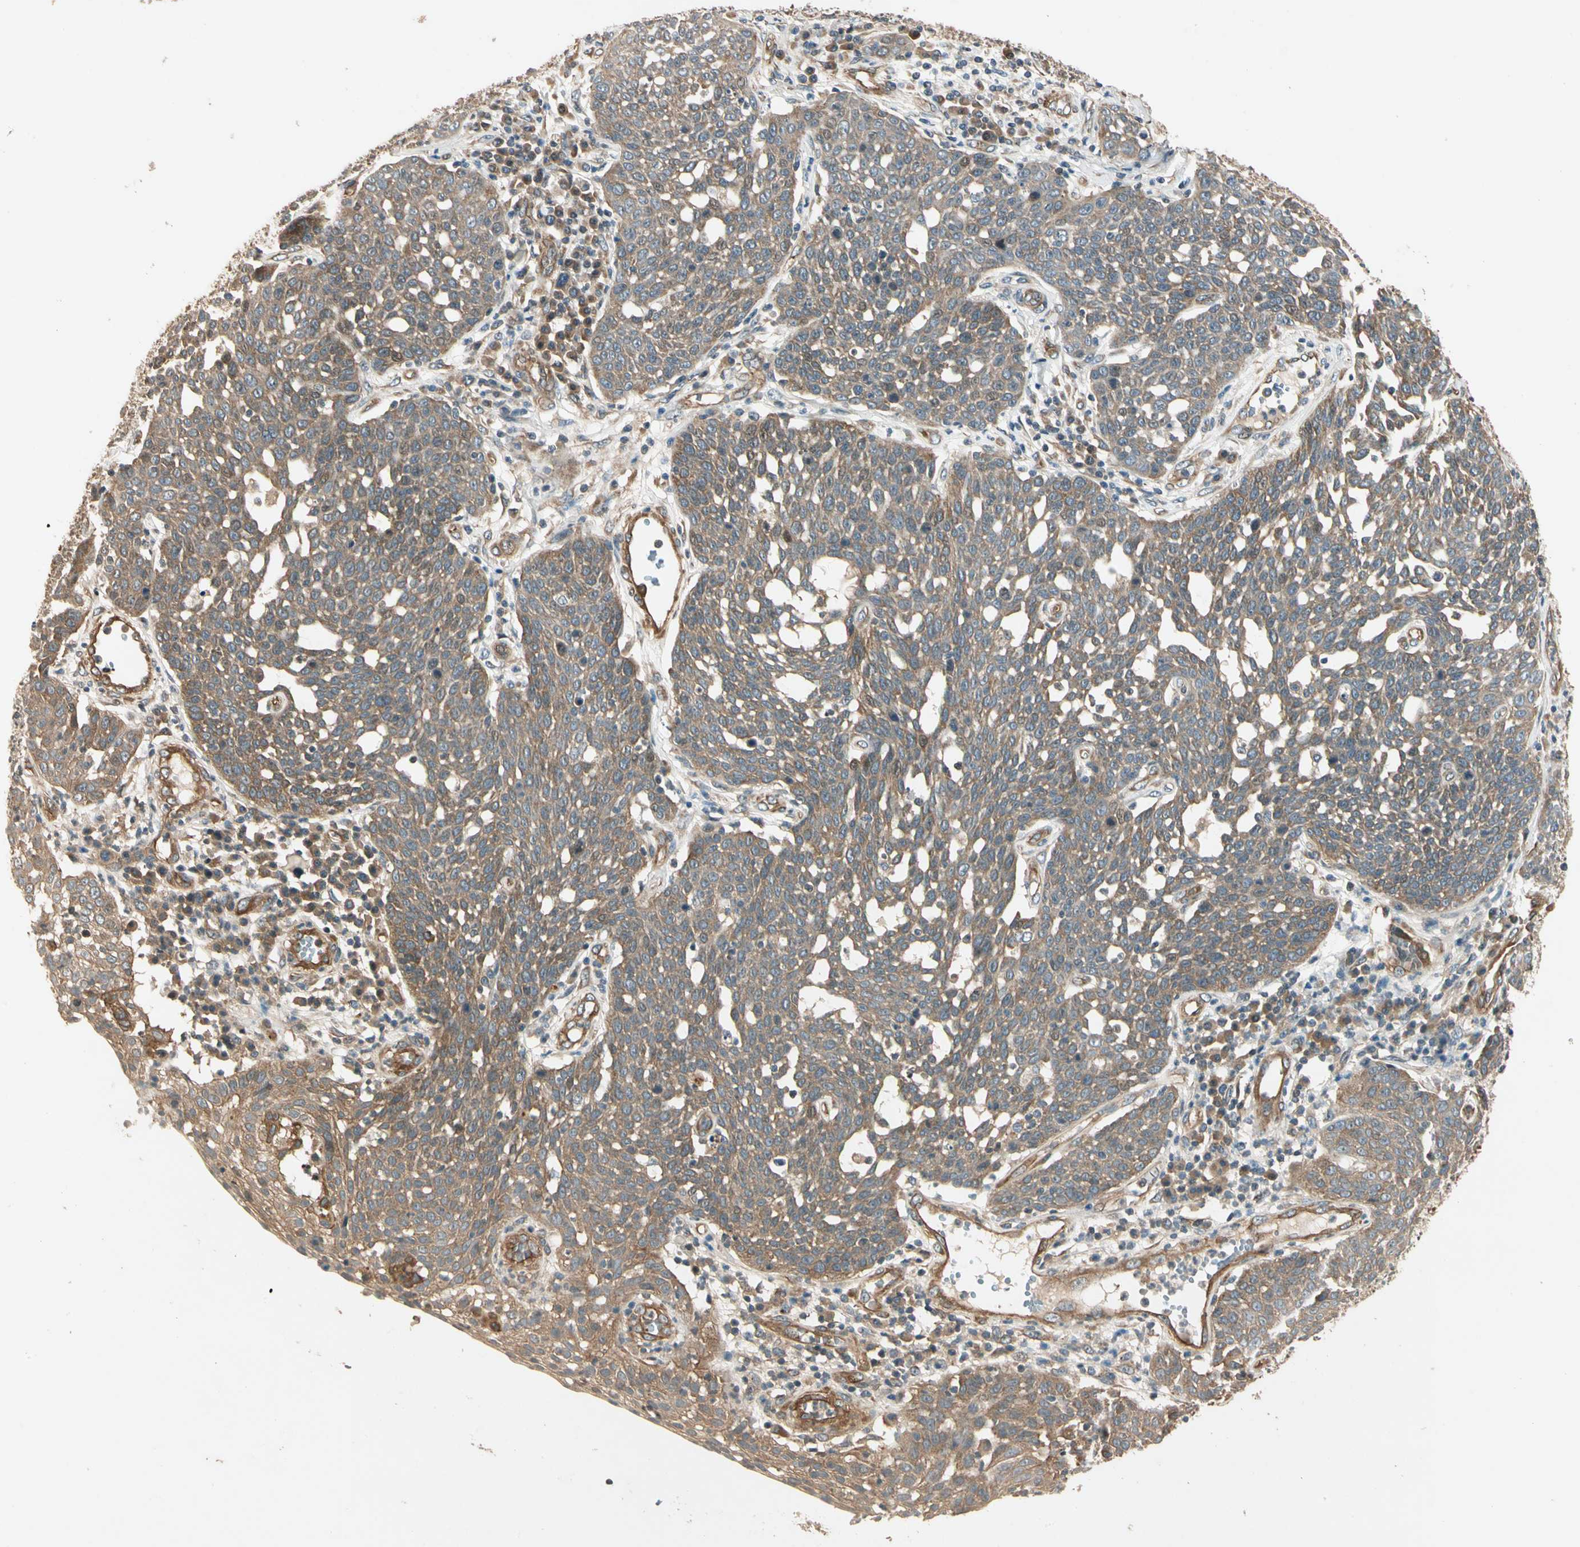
{"staining": {"intensity": "weak", "quantity": ">75%", "location": "cytoplasmic/membranous"}, "tissue": "cervical cancer", "cell_type": "Tumor cells", "image_type": "cancer", "snomed": [{"axis": "morphology", "description": "Squamous cell carcinoma, NOS"}, {"axis": "topography", "description": "Cervix"}], "caption": "There is low levels of weak cytoplasmic/membranous positivity in tumor cells of cervical cancer (squamous cell carcinoma), as demonstrated by immunohistochemical staining (brown color).", "gene": "ROCK2", "patient": {"sex": "female", "age": 34}}